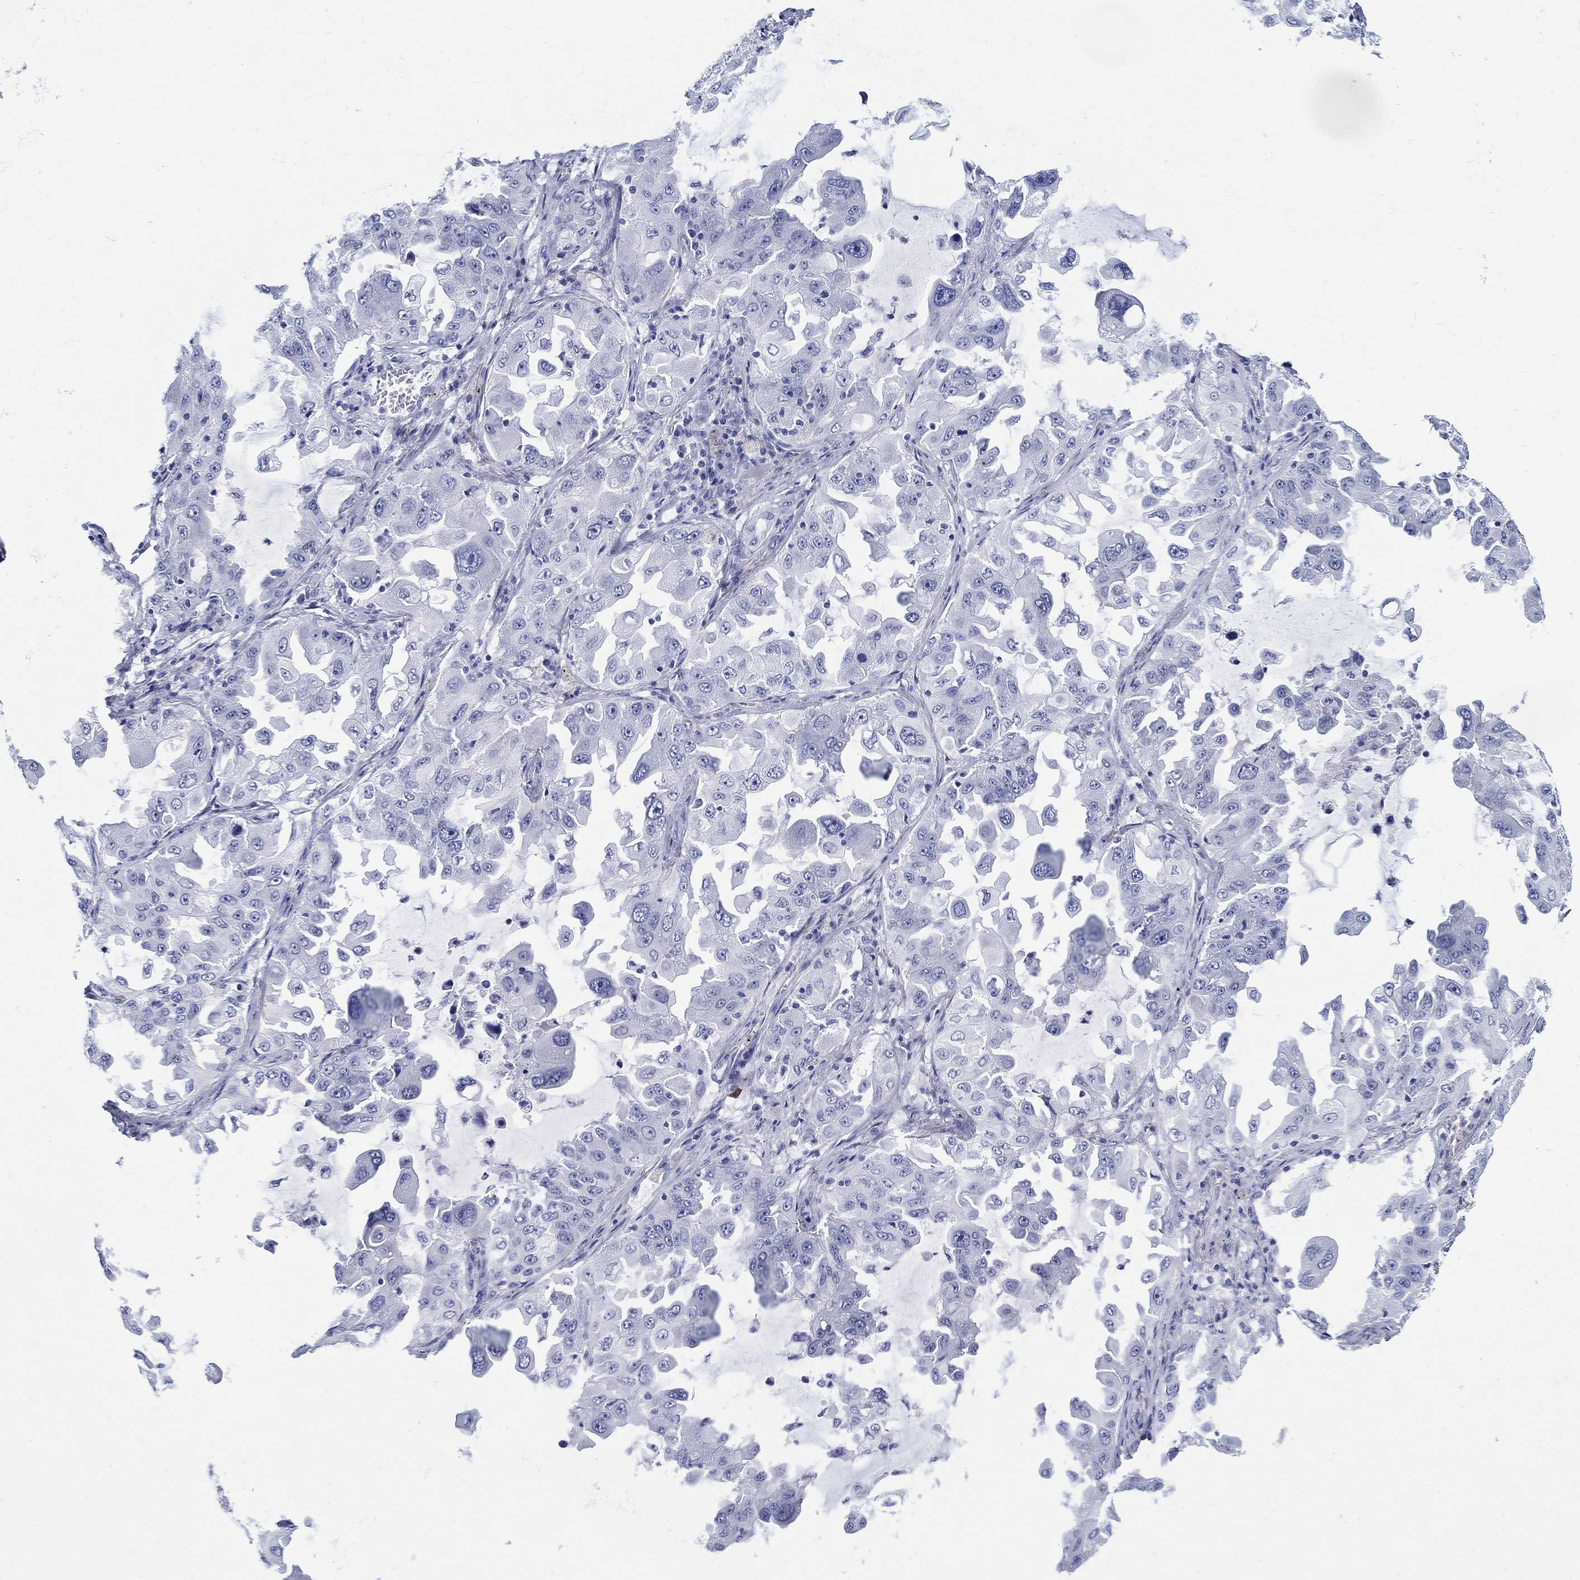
{"staining": {"intensity": "negative", "quantity": "none", "location": "none"}, "tissue": "lung cancer", "cell_type": "Tumor cells", "image_type": "cancer", "snomed": [{"axis": "morphology", "description": "Adenocarcinoma, NOS"}, {"axis": "topography", "description": "Lung"}], "caption": "Immunohistochemistry histopathology image of human adenocarcinoma (lung) stained for a protein (brown), which reveals no positivity in tumor cells.", "gene": "CRYGS", "patient": {"sex": "female", "age": 61}}